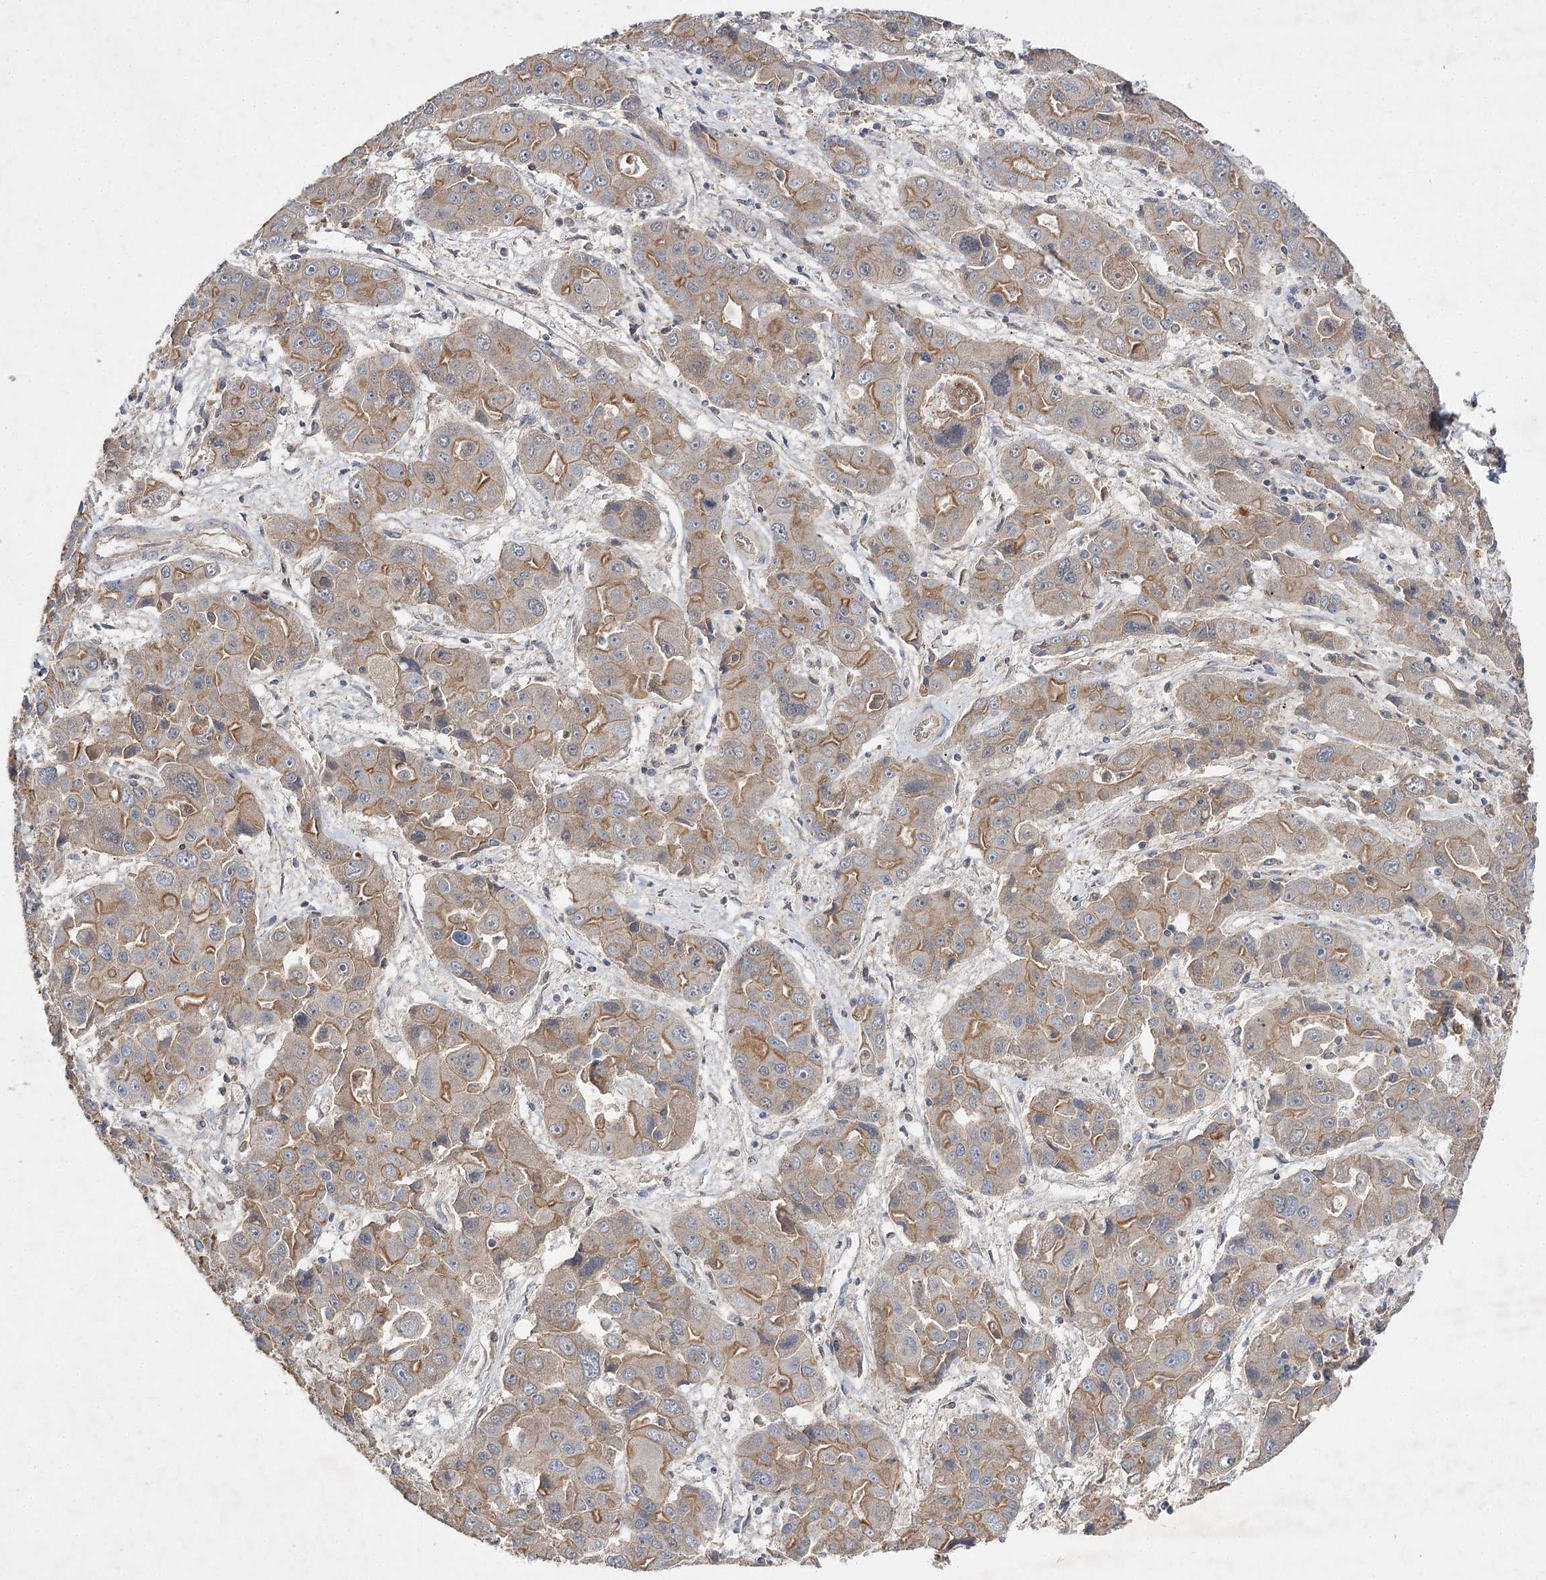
{"staining": {"intensity": "moderate", "quantity": "25%-75%", "location": "cytoplasmic/membranous"}, "tissue": "liver cancer", "cell_type": "Tumor cells", "image_type": "cancer", "snomed": [{"axis": "morphology", "description": "Cholangiocarcinoma"}, {"axis": "topography", "description": "Liver"}], "caption": "Immunohistochemical staining of human cholangiocarcinoma (liver) shows medium levels of moderate cytoplasmic/membranous protein positivity in approximately 25%-75% of tumor cells.", "gene": "BCR", "patient": {"sex": "male", "age": 67}}